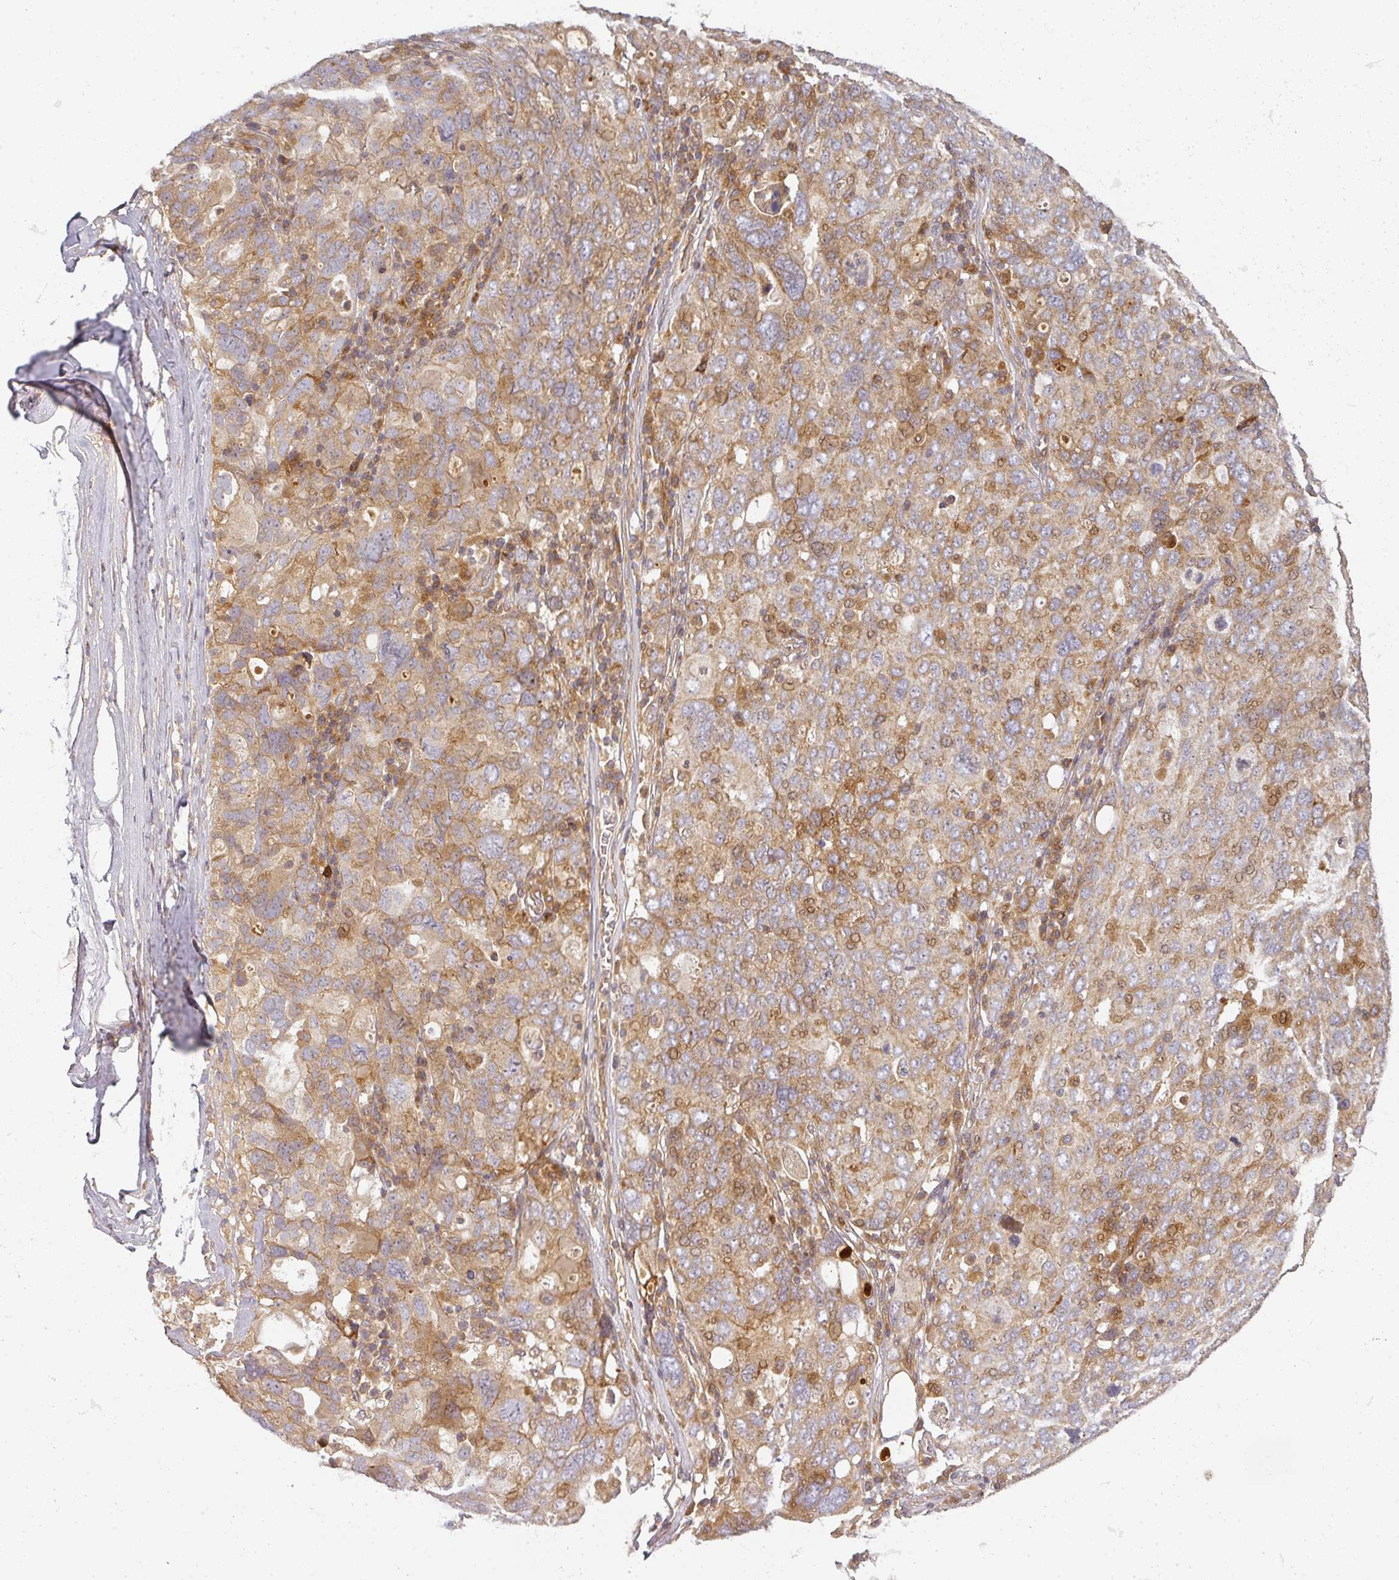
{"staining": {"intensity": "moderate", "quantity": "25%-75%", "location": "cytoplasmic/membranous"}, "tissue": "ovarian cancer", "cell_type": "Tumor cells", "image_type": "cancer", "snomed": [{"axis": "morphology", "description": "Carcinoma, endometroid"}, {"axis": "topography", "description": "Ovary"}], "caption": "Tumor cells display moderate cytoplasmic/membranous expression in approximately 25%-75% of cells in endometroid carcinoma (ovarian).", "gene": "CNOT1", "patient": {"sex": "female", "age": 62}}